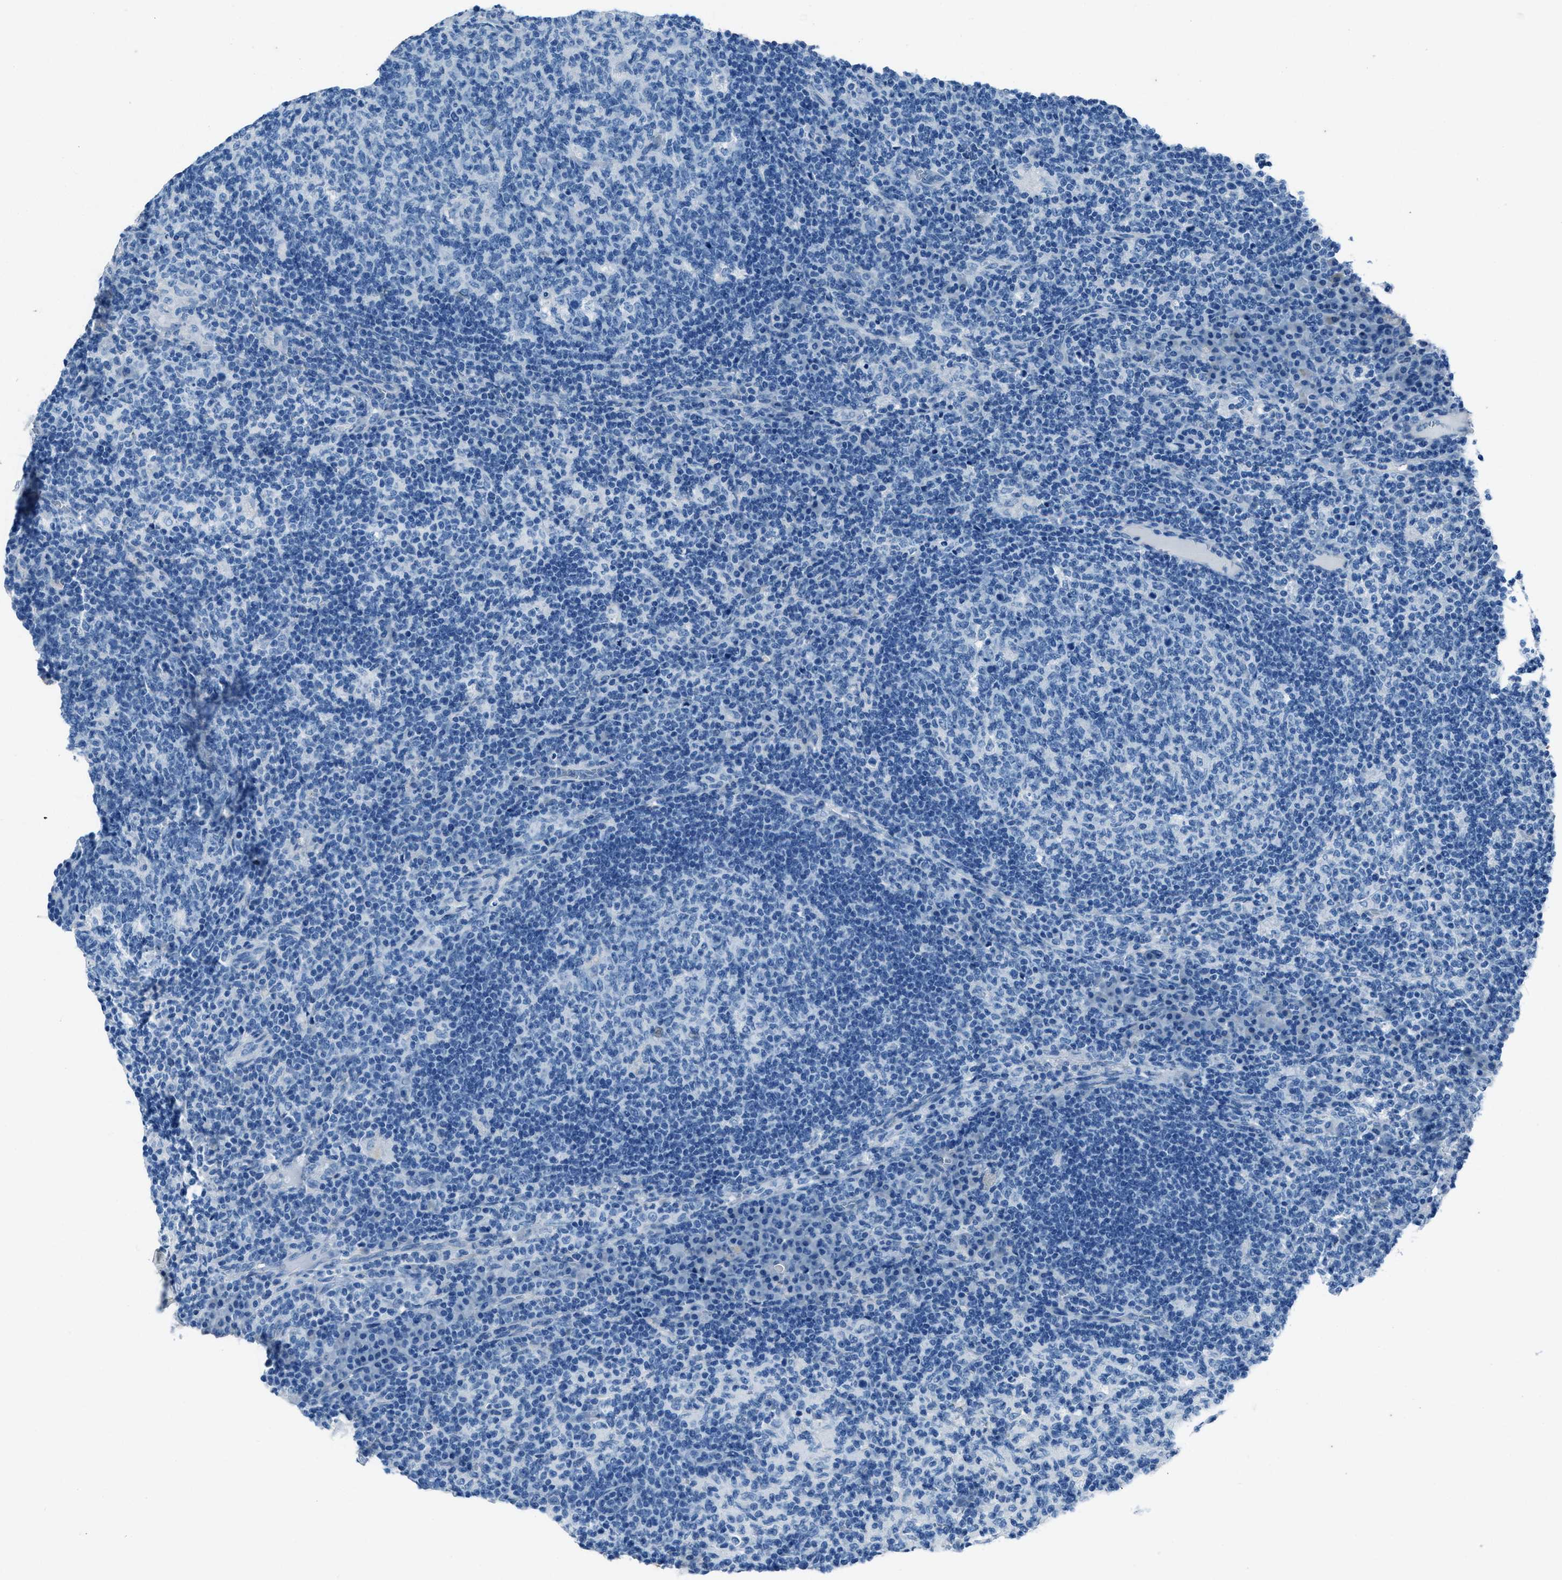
{"staining": {"intensity": "negative", "quantity": "none", "location": "none"}, "tissue": "lymph node", "cell_type": "Germinal center cells", "image_type": "normal", "snomed": [{"axis": "morphology", "description": "Normal tissue, NOS"}, {"axis": "morphology", "description": "Inflammation, NOS"}, {"axis": "topography", "description": "Lymph node"}], "caption": "There is no significant staining in germinal center cells of lymph node. Nuclei are stained in blue.", "gene": "AMACR", "patient": {"sex": "male", "age": 55}}